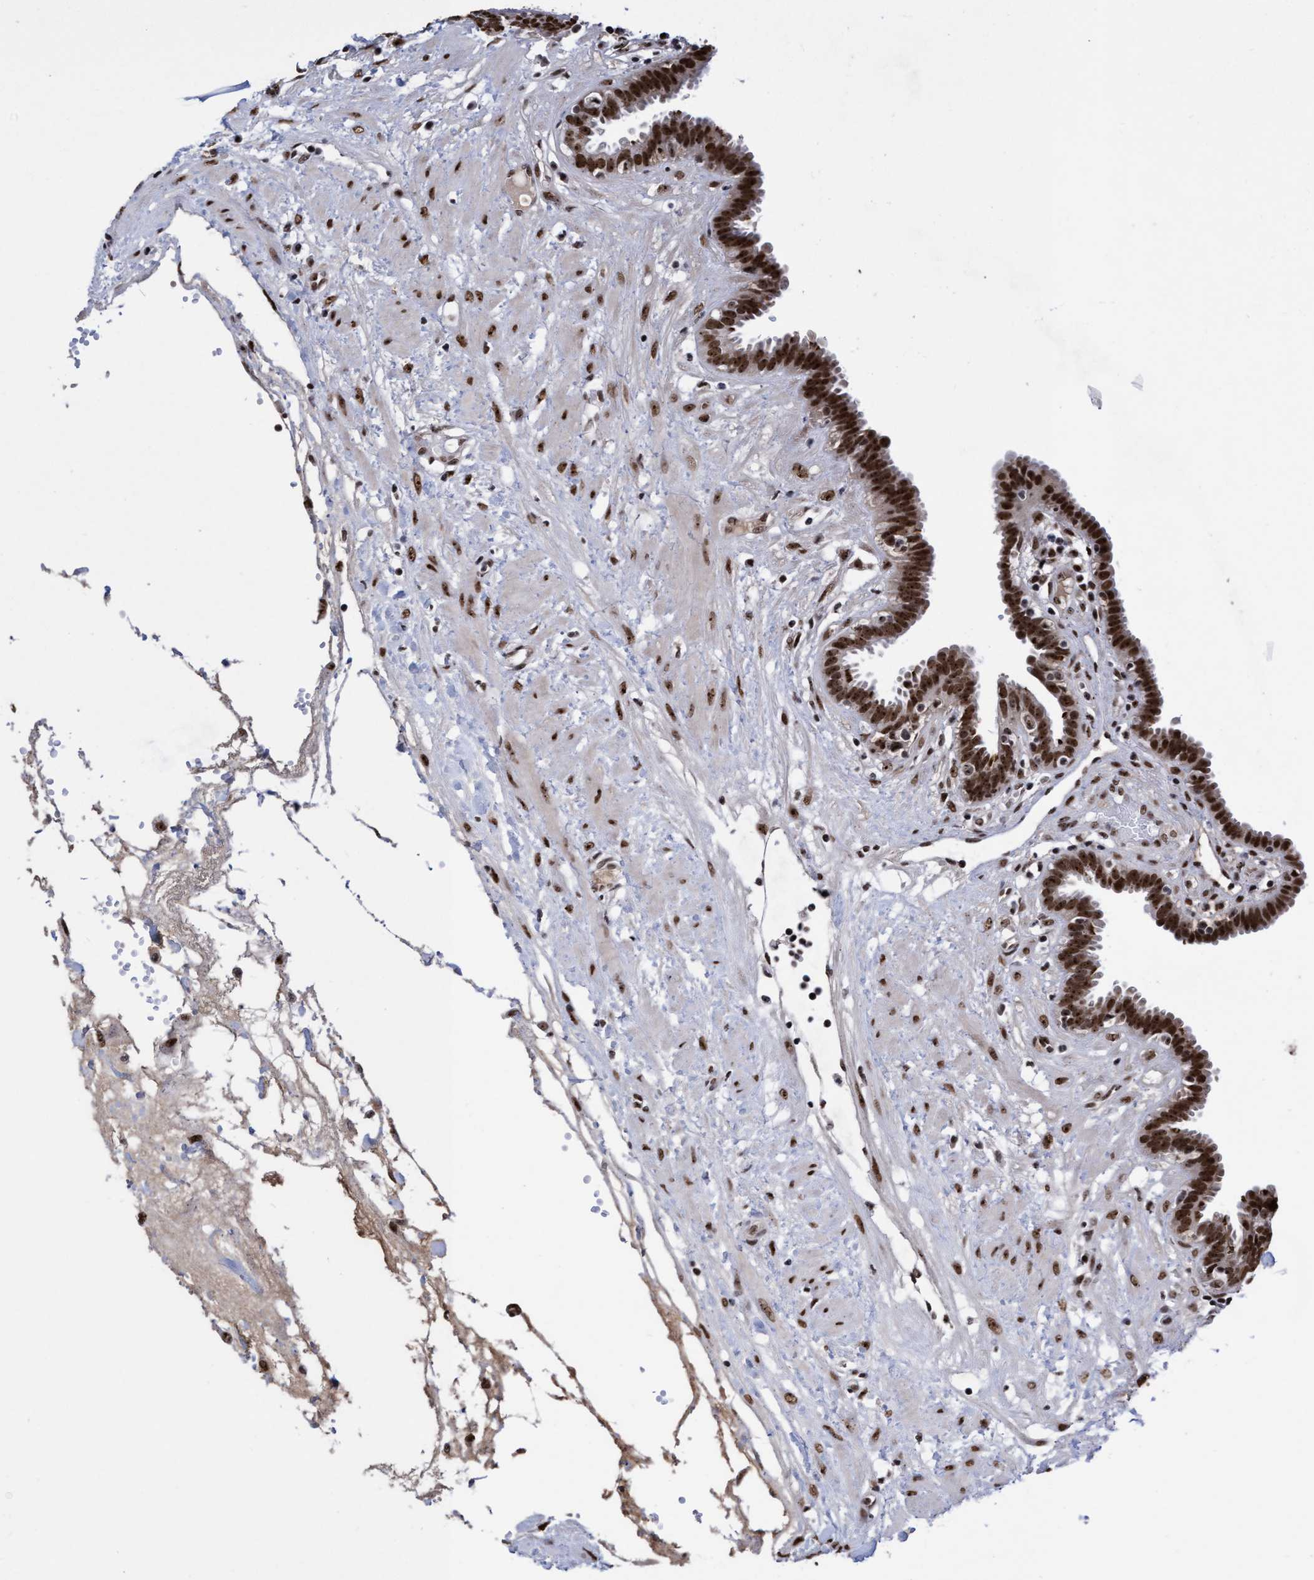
{"staining": {"intensity": "strong", "quantity": ">75%", "location": "nuclear"}, "tissue": "fallopian tube", "cell_type": "Glandular cells", "image_type": "normal", "snomed": [{"axis": "morphology", "description": "Normal tissue, NOS"}, {"axis": "topography", "description": "Fallopian tube"}, {"axis": "topography", "description": "Placenta"}], "caption": "Immunohistochemical staining of normal human fallopian tube reveals >75% levels of strong nuclear protein expression in approximately >75% of glandular cells.", "gene": "EFCAB10", "patient": {"sex": "female", "age": 32}}